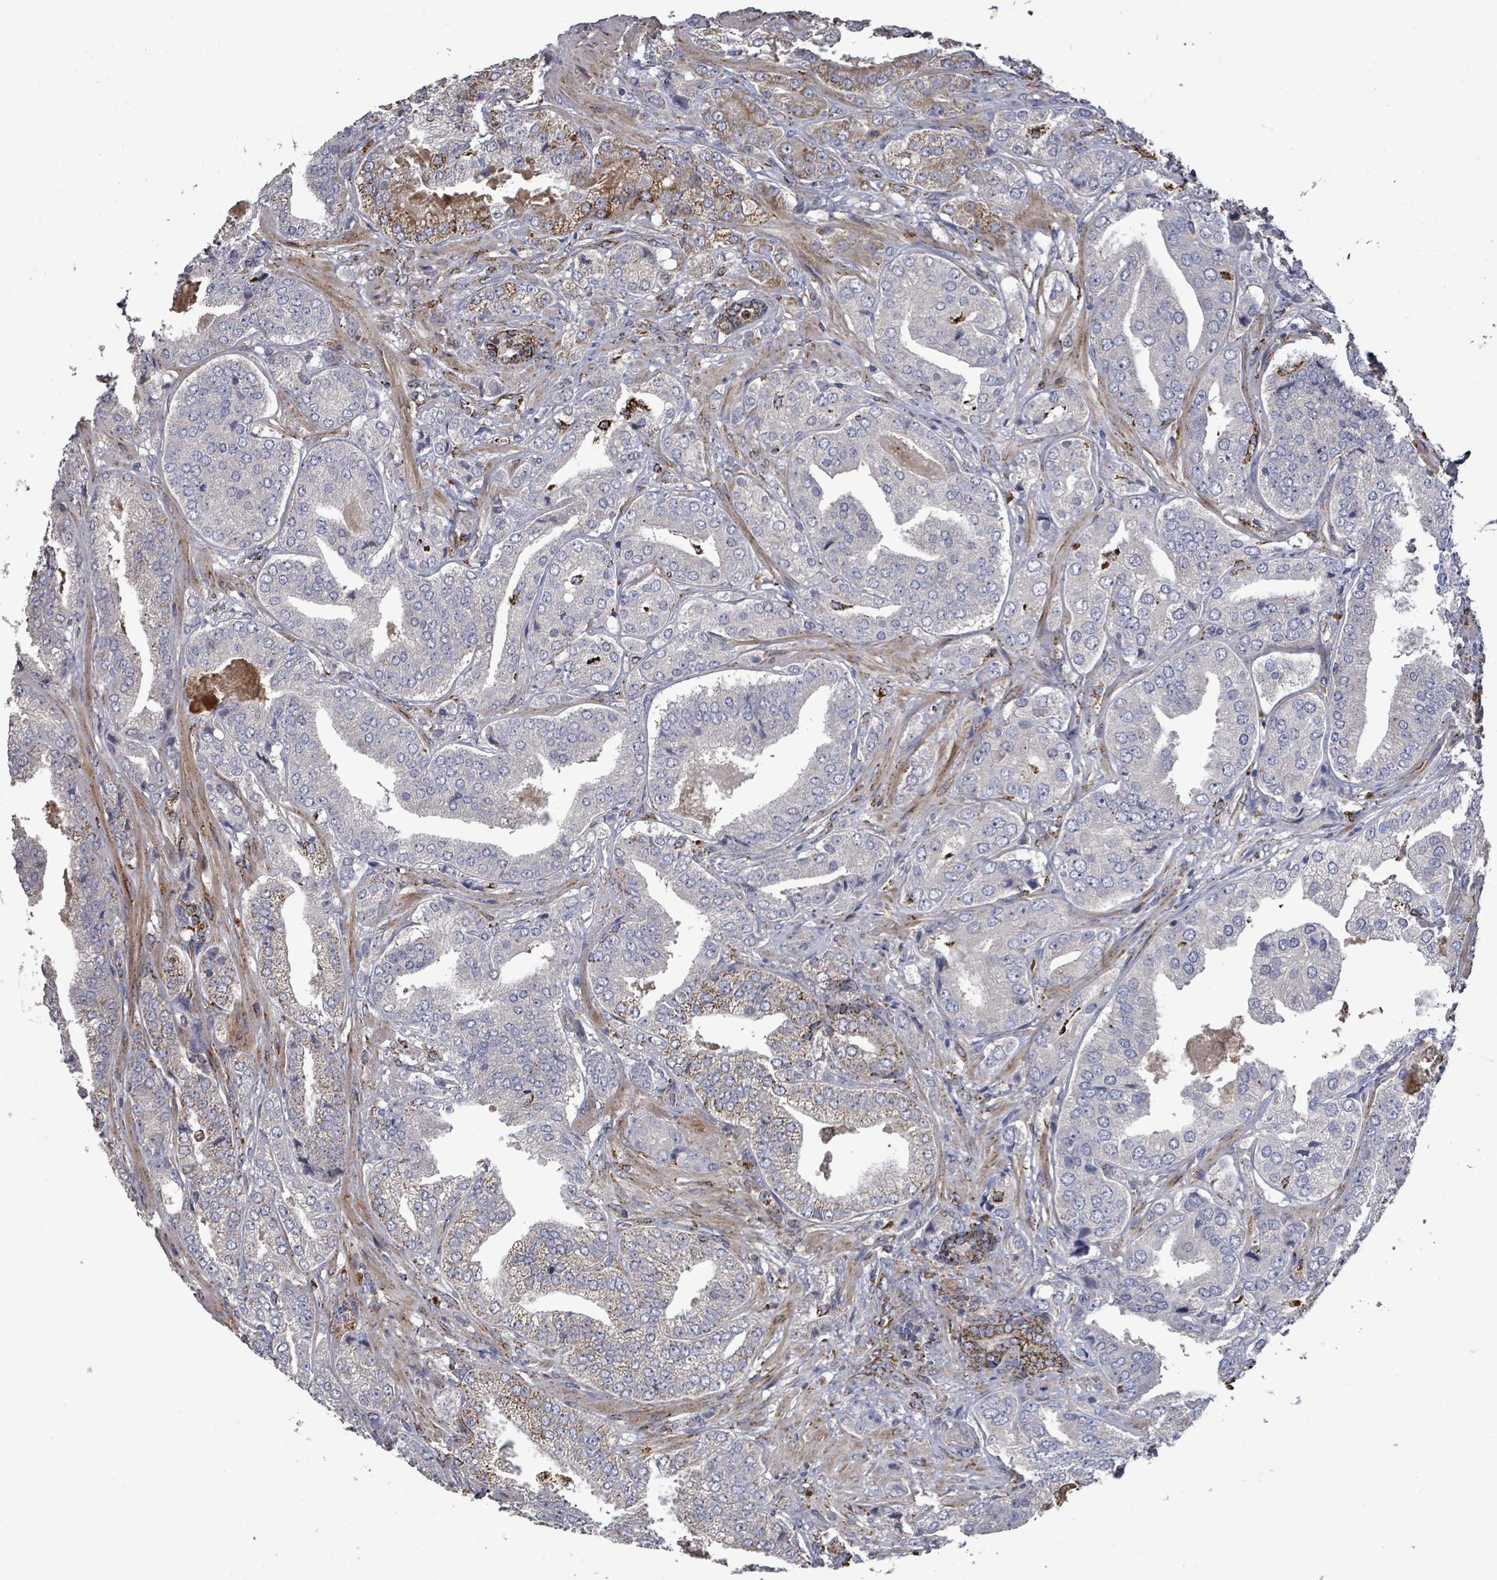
{"staining": {"intensity": "moderate", "quantity": "<25%", "location": "cytoplasmic/membranous"}, "tissue": "prostate cancer", "cell_type": "Tumor cells", "image_type": "cancer", "snomed": [{"axis": "morphology", "description": "Adenocarcinoma, High grade"}, {"axis": "topography", "description": "Prostate"}], "caption": "Tumor cells show low levels of moderate cytoplasmic/membranous positivity in approximately <25% of cells in prostate cancer (high-grade adenocarcinoma). The staining is performed using DAB (3,3'-diaminobenzidine) brown chromogen to label protein expression. The nuclei are counter-stained blue using hematoxylin.", "gene": "MTMR12", "patient": {"sex": "male", "age": 63}}